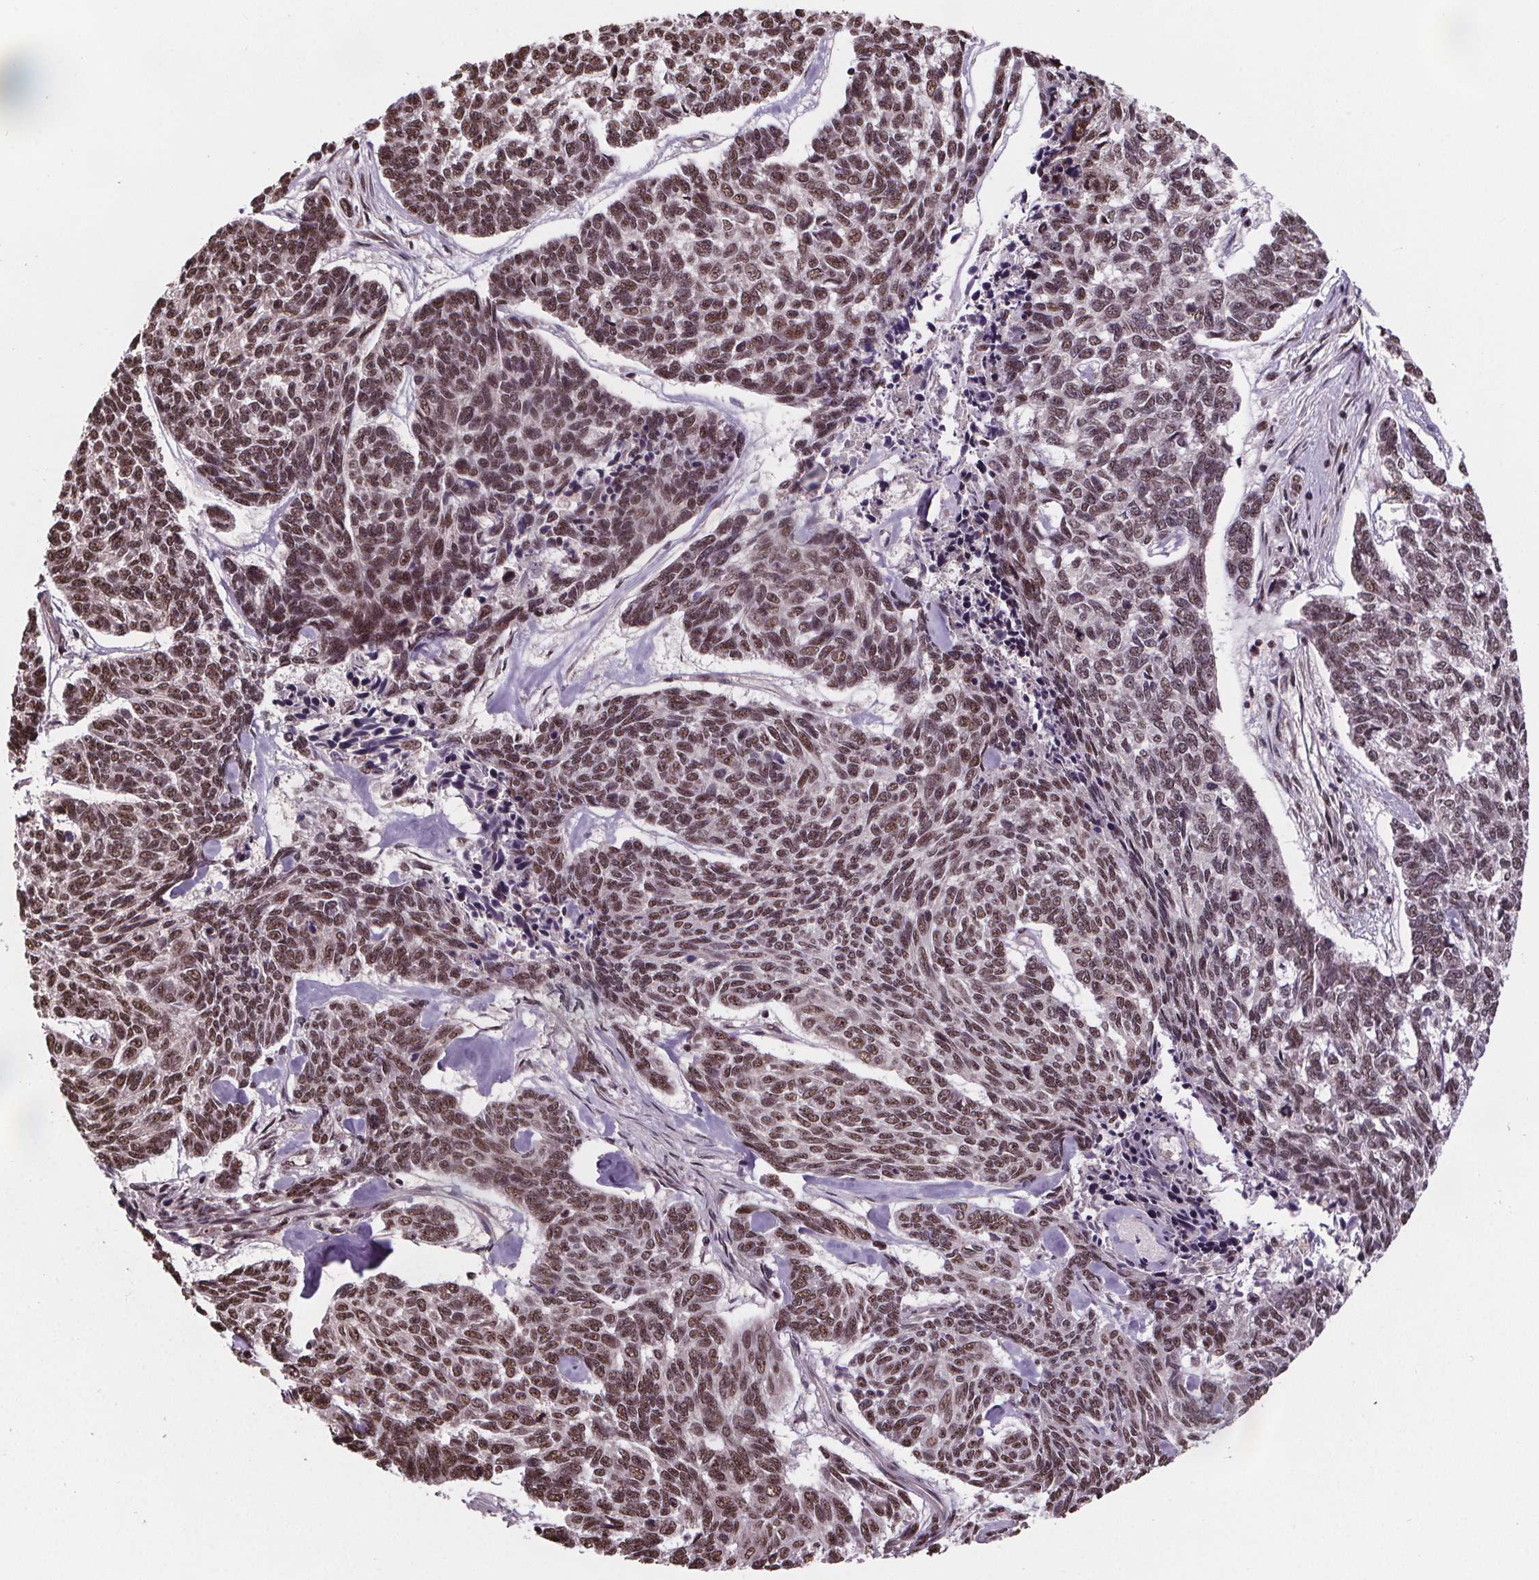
{"staining": {"intensity": "moderate", "quantity": ">75%", "location": "nuclear"}, "tissue": "skin cancer", "cell_type": "Tumor cells", "image_type": "cancer", "snomed": [{"axis": "morphology", "description": "Basal cell carcinoma"}, {"axis": "topography", "description": "Skin"}], "caption": "IHC photomicrograph of human skin cancer stained for a protein (brown), which shows medium levels of moderate nuclear positivity in about >75% of tumor cells.", "gene": "JARID2", "patient": {"sex": "female", "age": 65}}